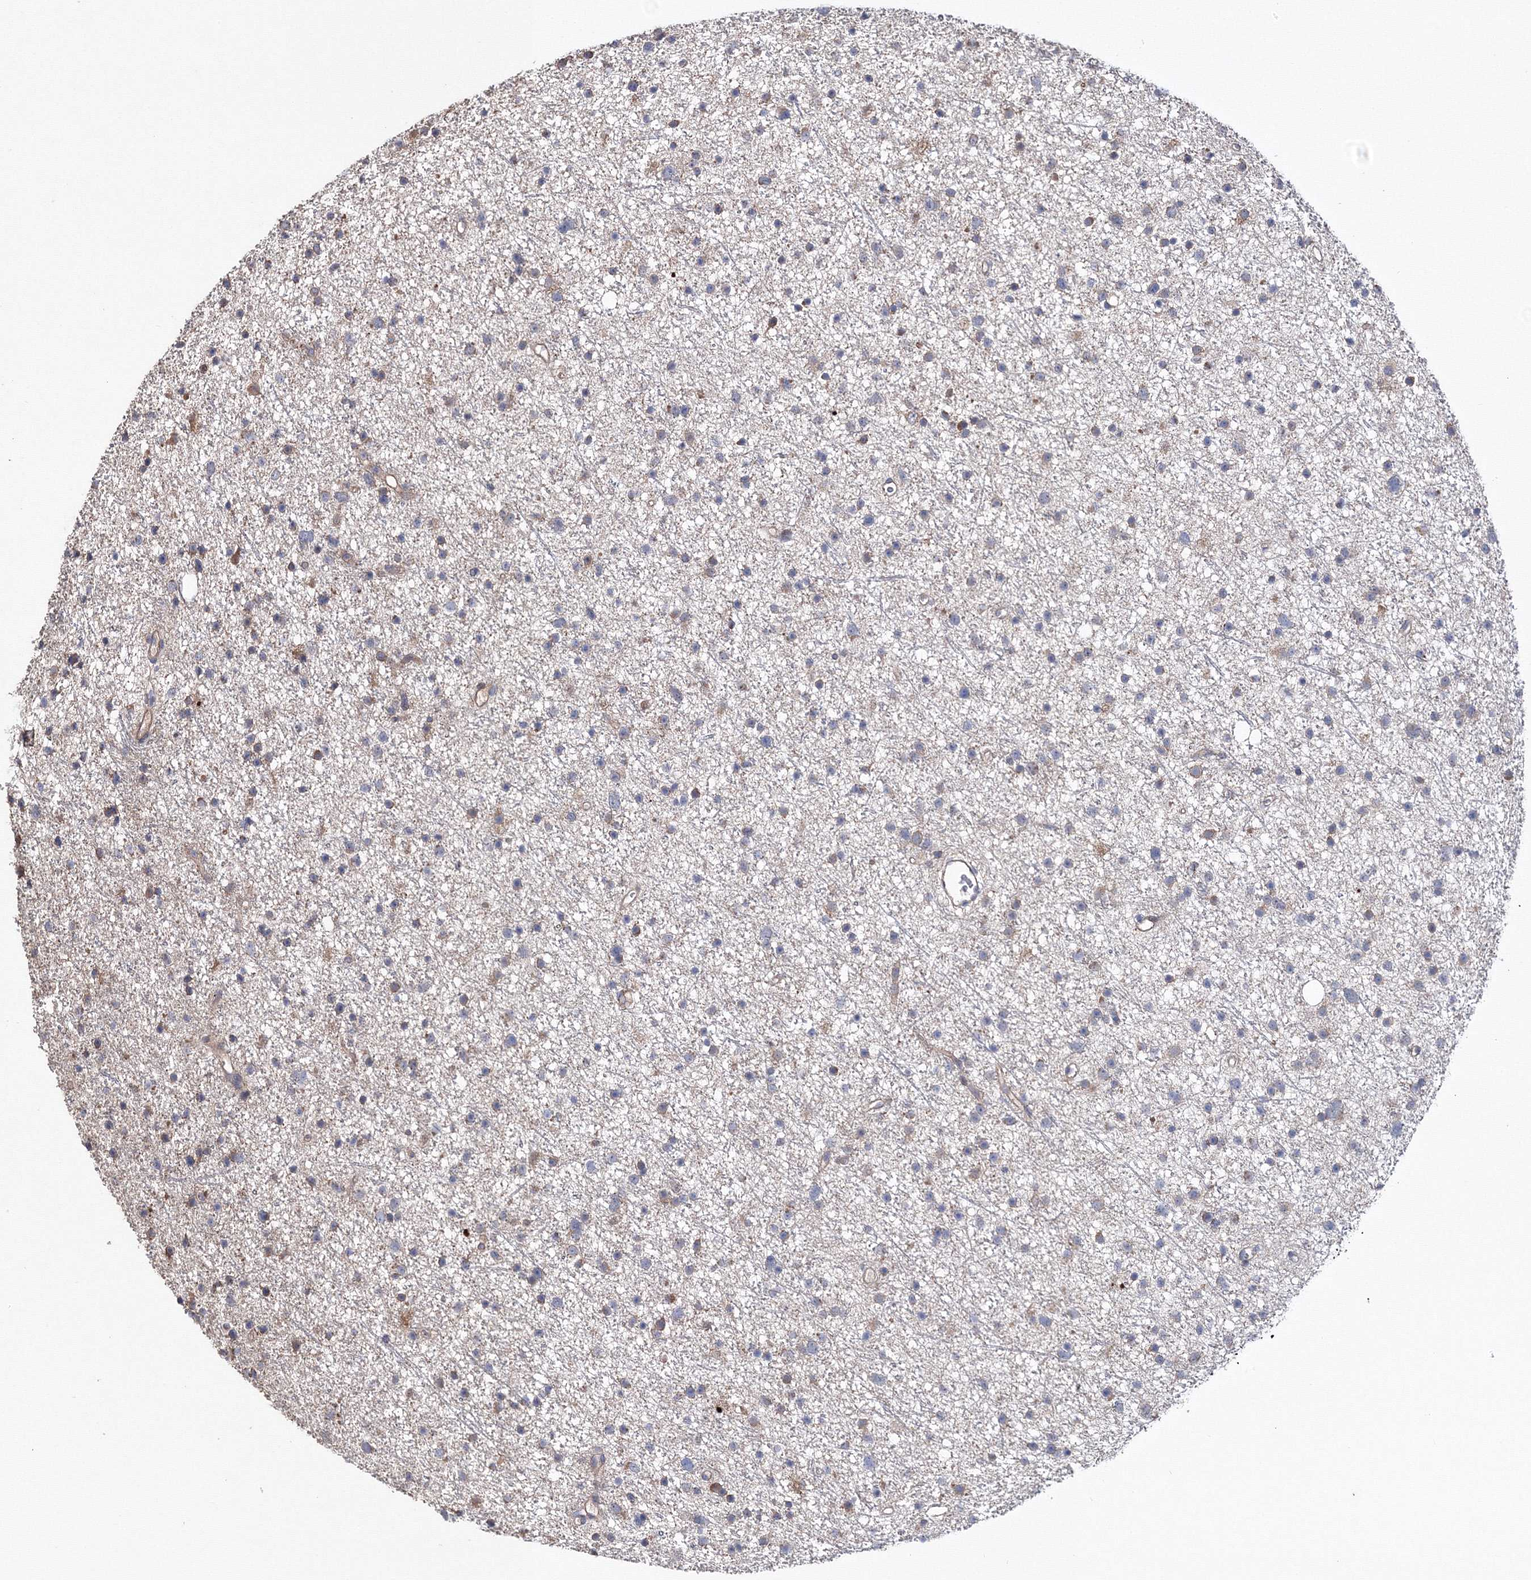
{"staining": {"intensity": "negative", "quantity": "none", "location": "none"}, "tissue": "glioma", "cell_type": "Tumor cells", "image_type": "cancer", "snomed": [{"axis": "morphology", "description": "Glioma, malignant, Low grade"}, {"axis": "topography", "description": "Cerebral cortex"}], "caption": "A histopathology image of glioma stained for a protein shows no brown staining in tumor cells. (DAB immunohistochemistry (IHC) visualized using brightfield microscopy, high magnification).", "gene": "PPP2R2B", "patient": {"sex": "female", "age": 39}}